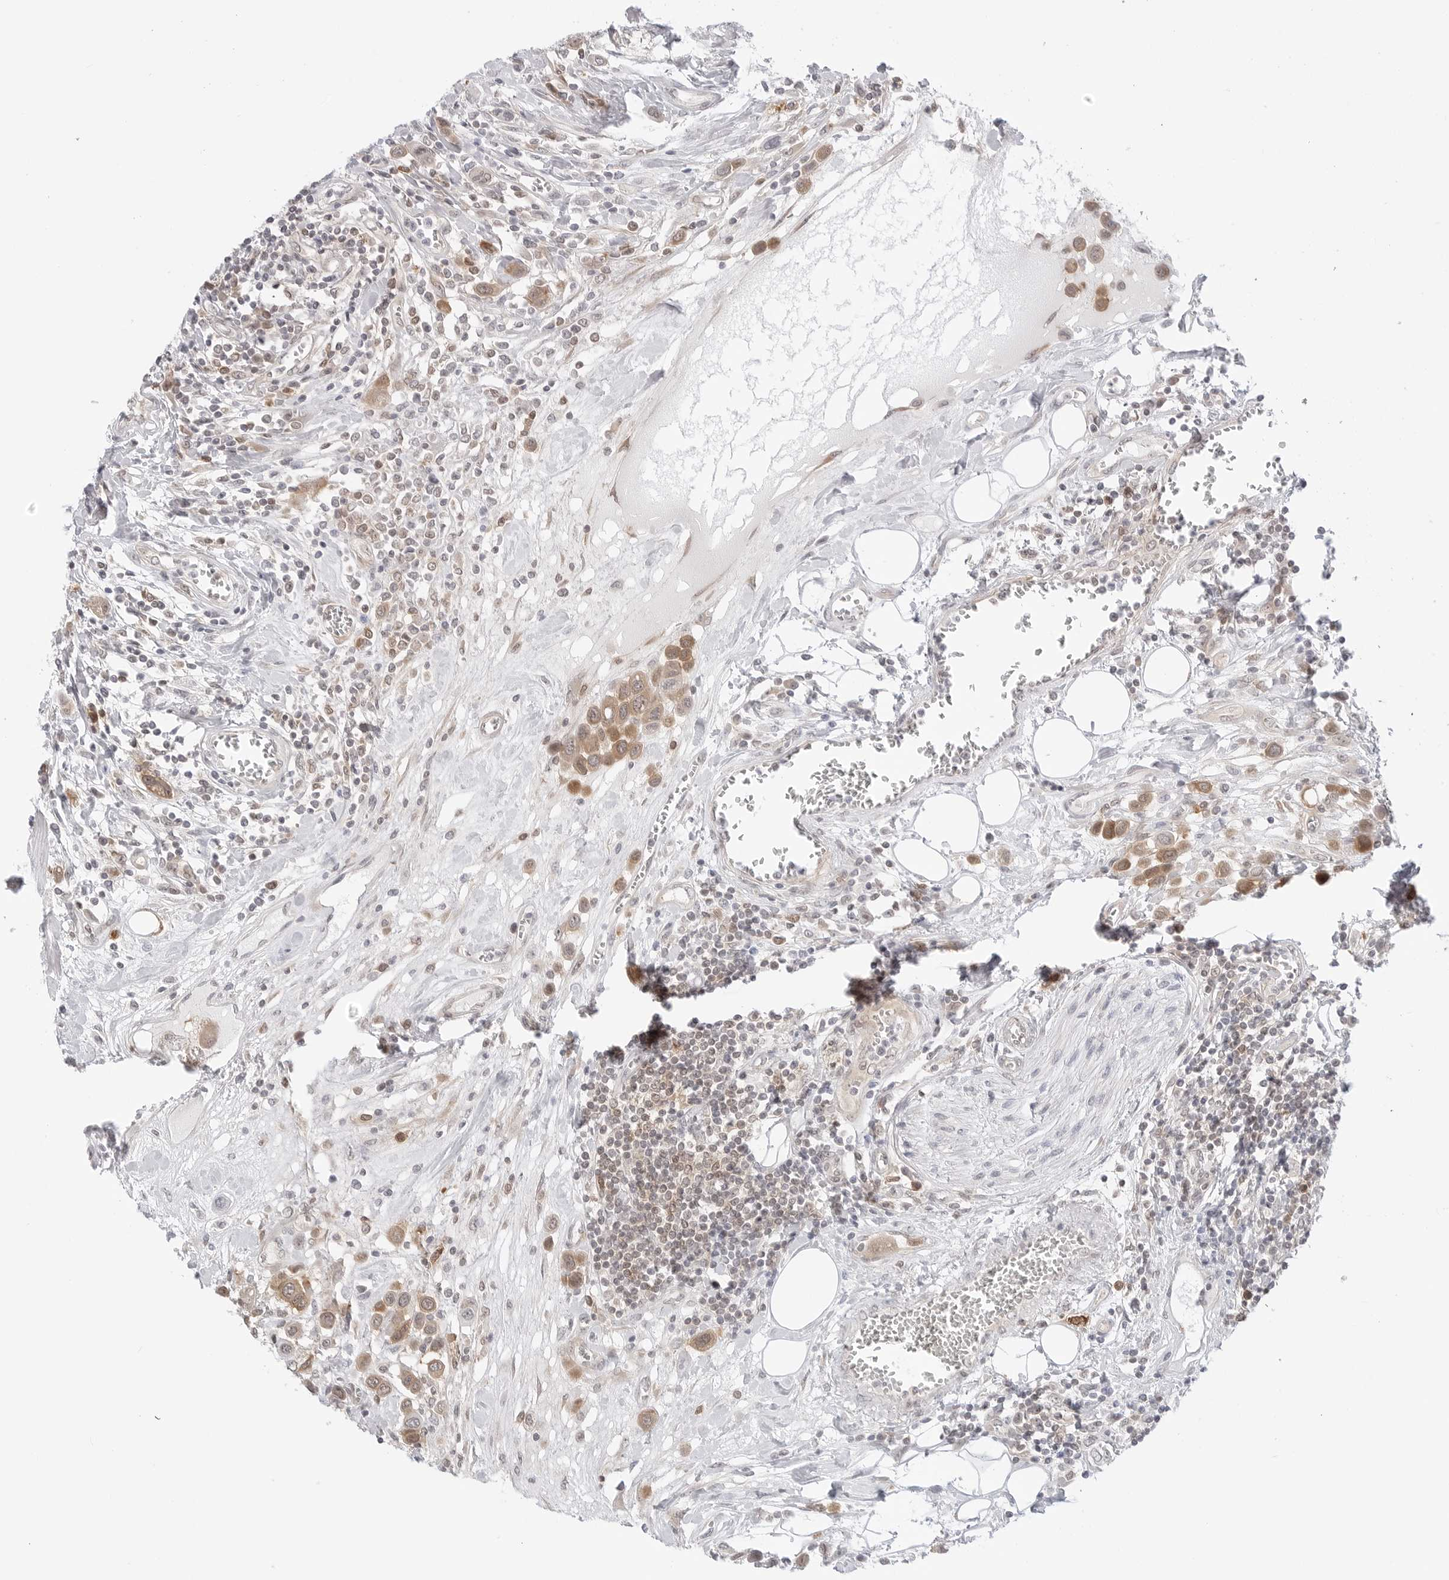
{"staining": {"intensity": "moderate", "quantity": "25%-75%", "location": "cytoplasmic/membranous"}, "tissue": "urothelial cancer", "cell_type": "Tumor cells", "image_type": "cancer", "snomed": [{"axis": "morphology", "description": "Urothelial carcinoma, High grade"}, {"axis": "topography", "description": "Urinary bladder"}], "caption": "Immunohistochemistry (IHC) of urothelial cancer exhibits medium levels of moderate cytoplasmic/membranous positivity in about 25%-75% of tumor cells.", "gene": "NUDC", "patient": {"sex": "male", "age": 50}}